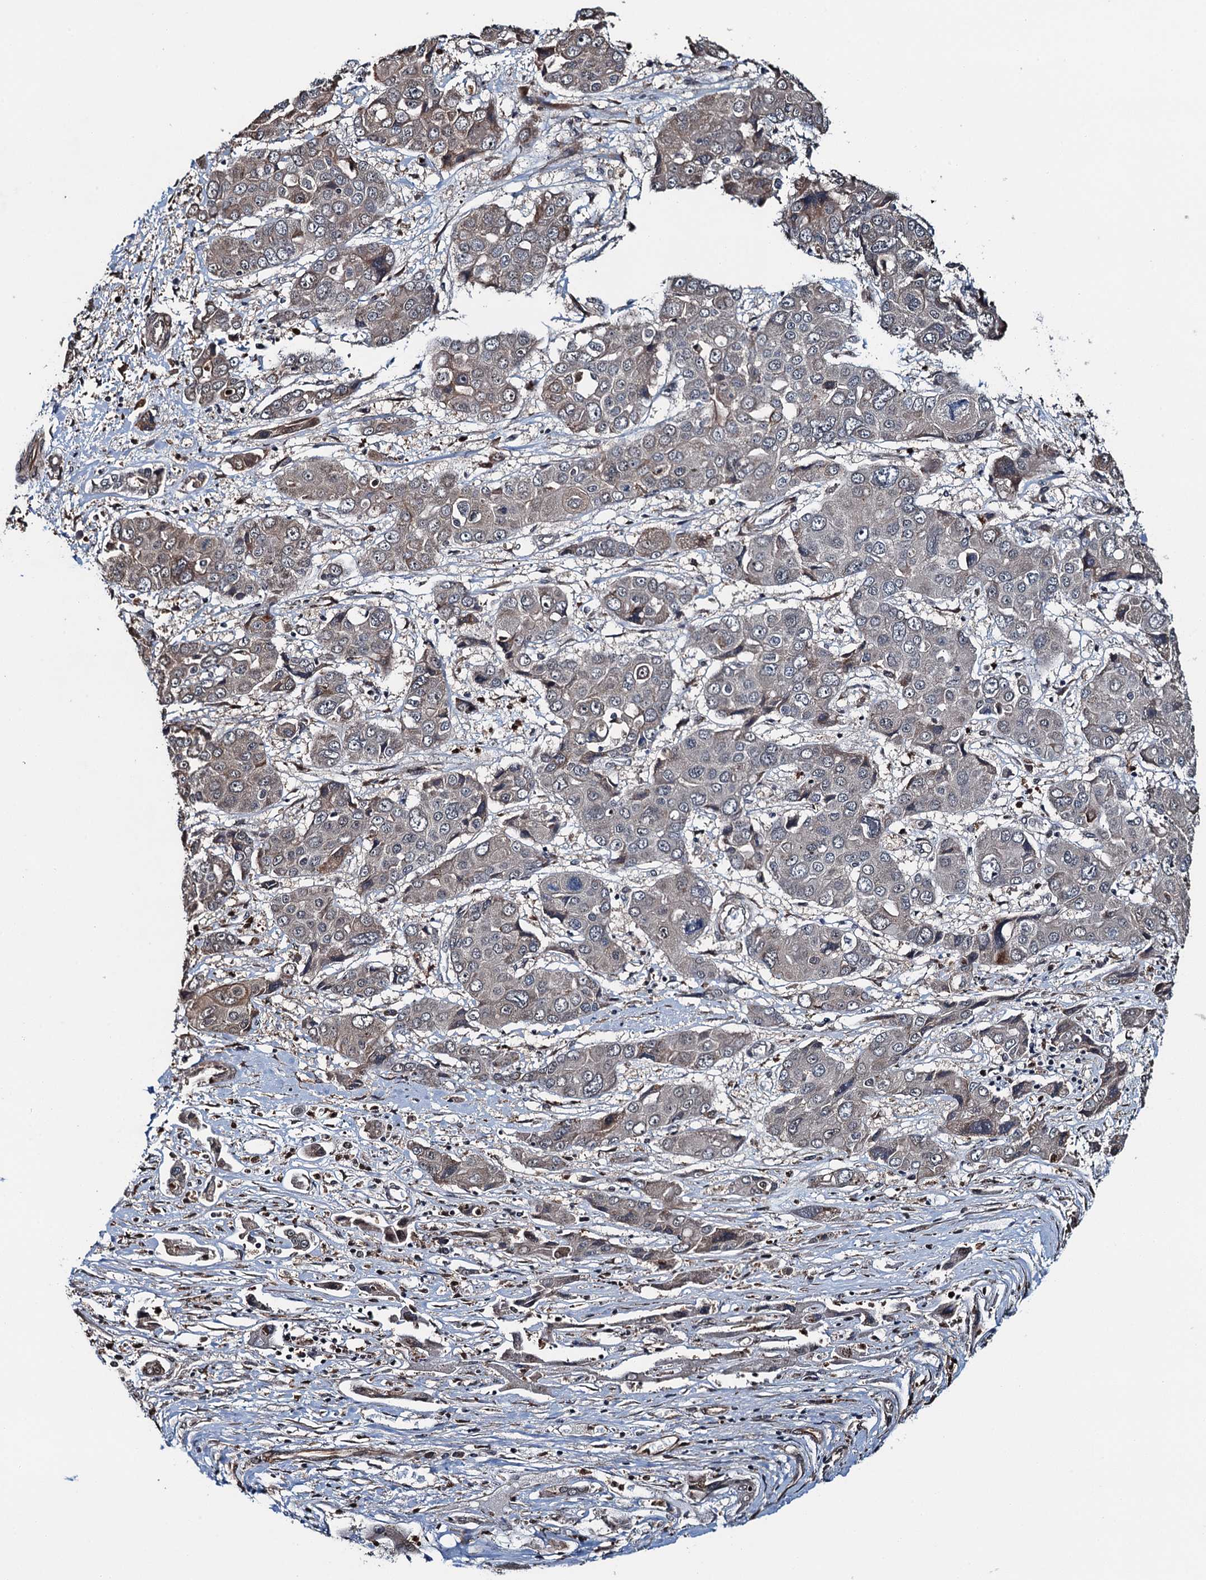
{"staining": {"intensity": "weak", "quantity": "<25%", "location": "cytoplasmic/membranous"}, "tissue": "liver cancer", "cell_type": "Tumor cells", "image_type": "cancer", "snomed": [{"axis": "morphology", "description": "Cholangiocarcinoma"}, {"axis": "topography", "description": "Liver"}], "caption": "A histopathology image of liver cancer (cholangiocarcinoma) stained for a protein demonstrates no brown staining in tumor cells.", "gene": "WHAMM", "patient": {"sex": "male", "age": 67}}